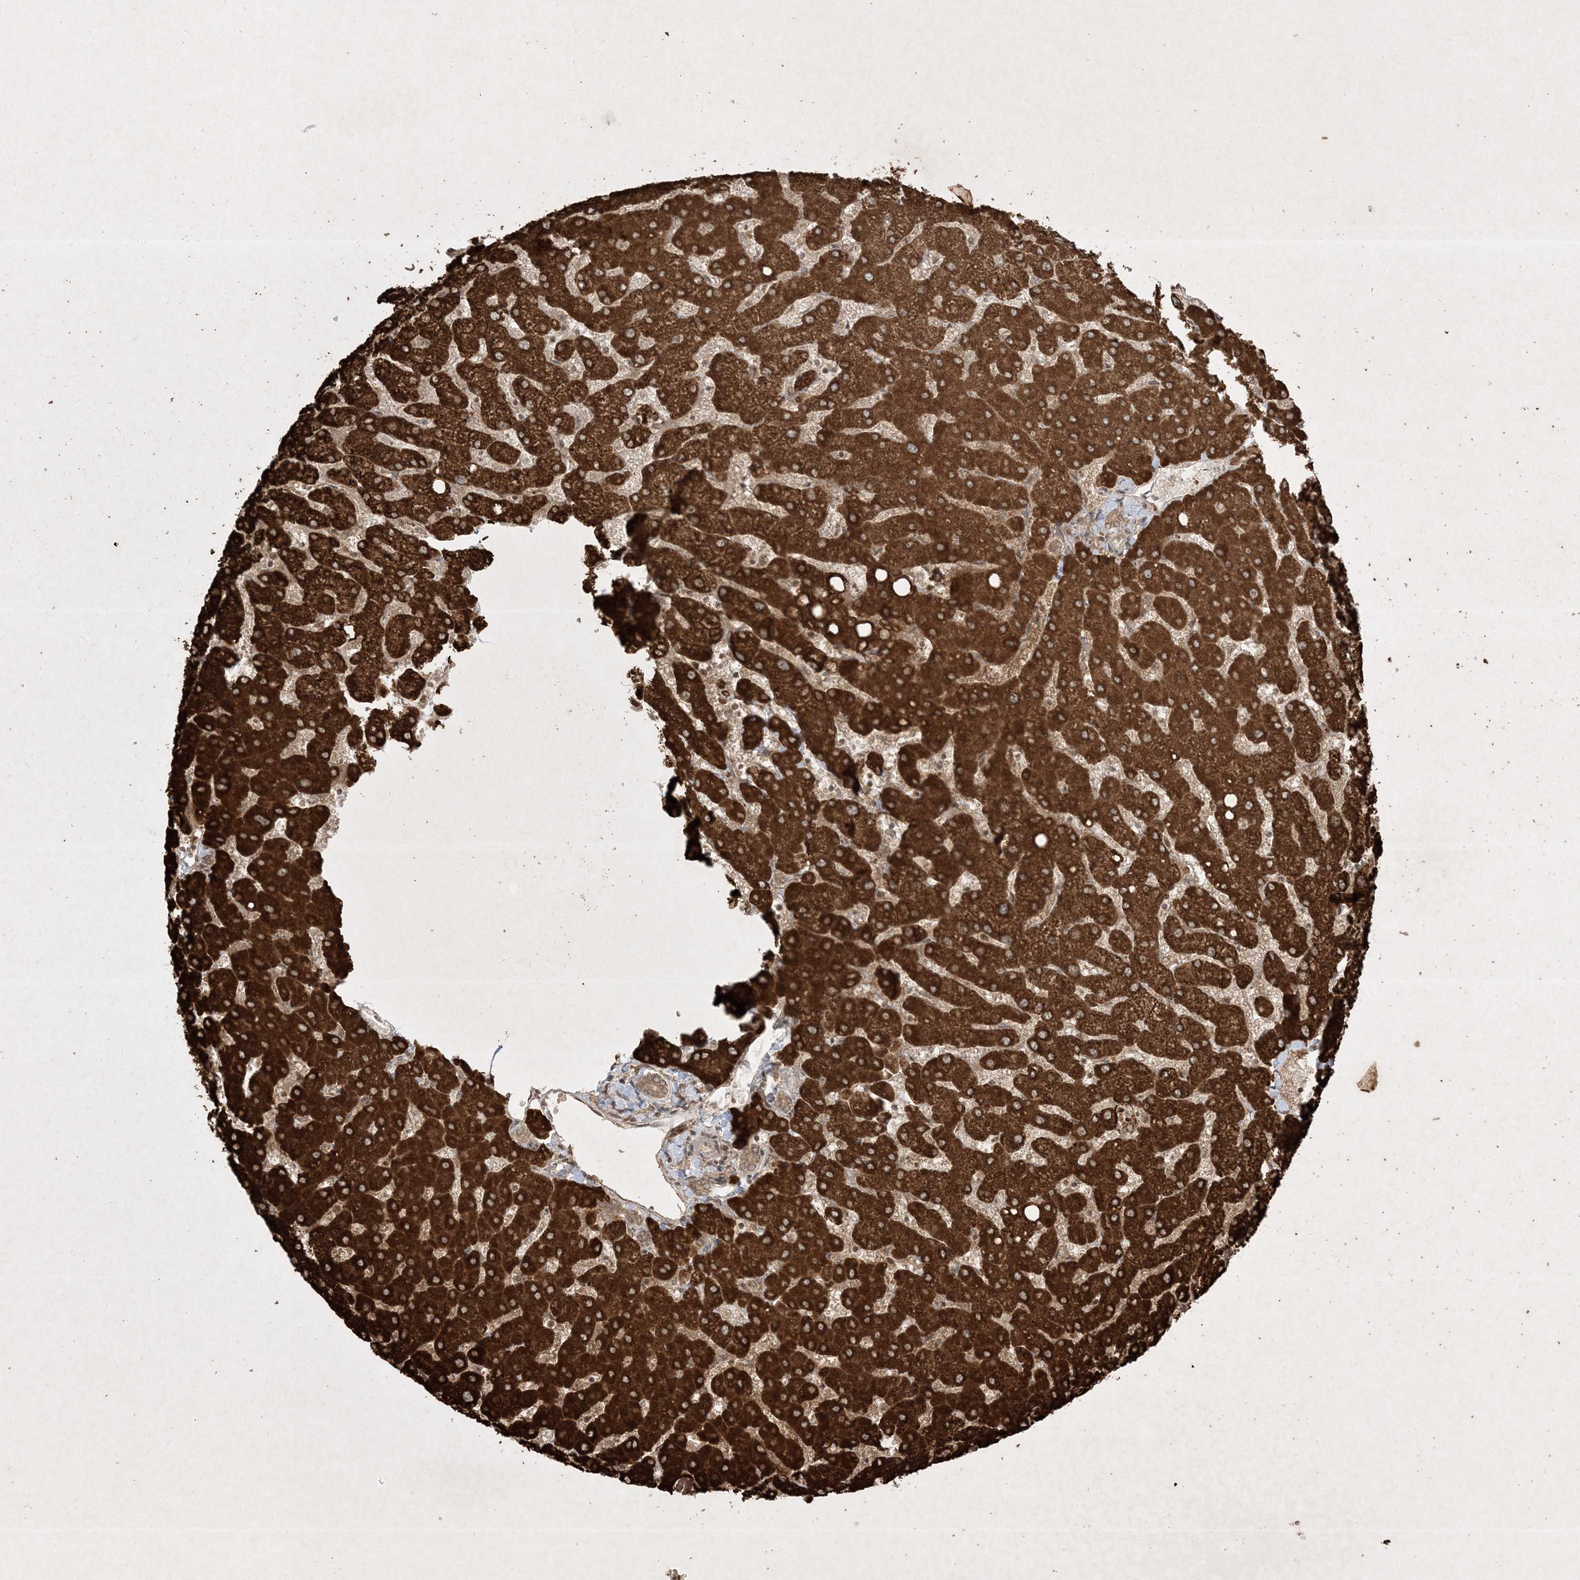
{"staining": {"intensity": "weak", "quantity": ">75%", "location": "cytoplasmic/membranous"}, "tissue": "liver", "cell_type": "Cholangiocytes", "image_type": "normal", "snomed": [{"axis": "morphology", "description": "Normal tissue, NOS"}, {"axis": "topography", "description": "Liver"}], "caption": "Liver stained with a brown dye shows weak cytoplasmic/membranous positive staining in approximately >75% of cholangiocytes.", "gene": "PTK6", "patient": {"sex": "female", "age": 54}}